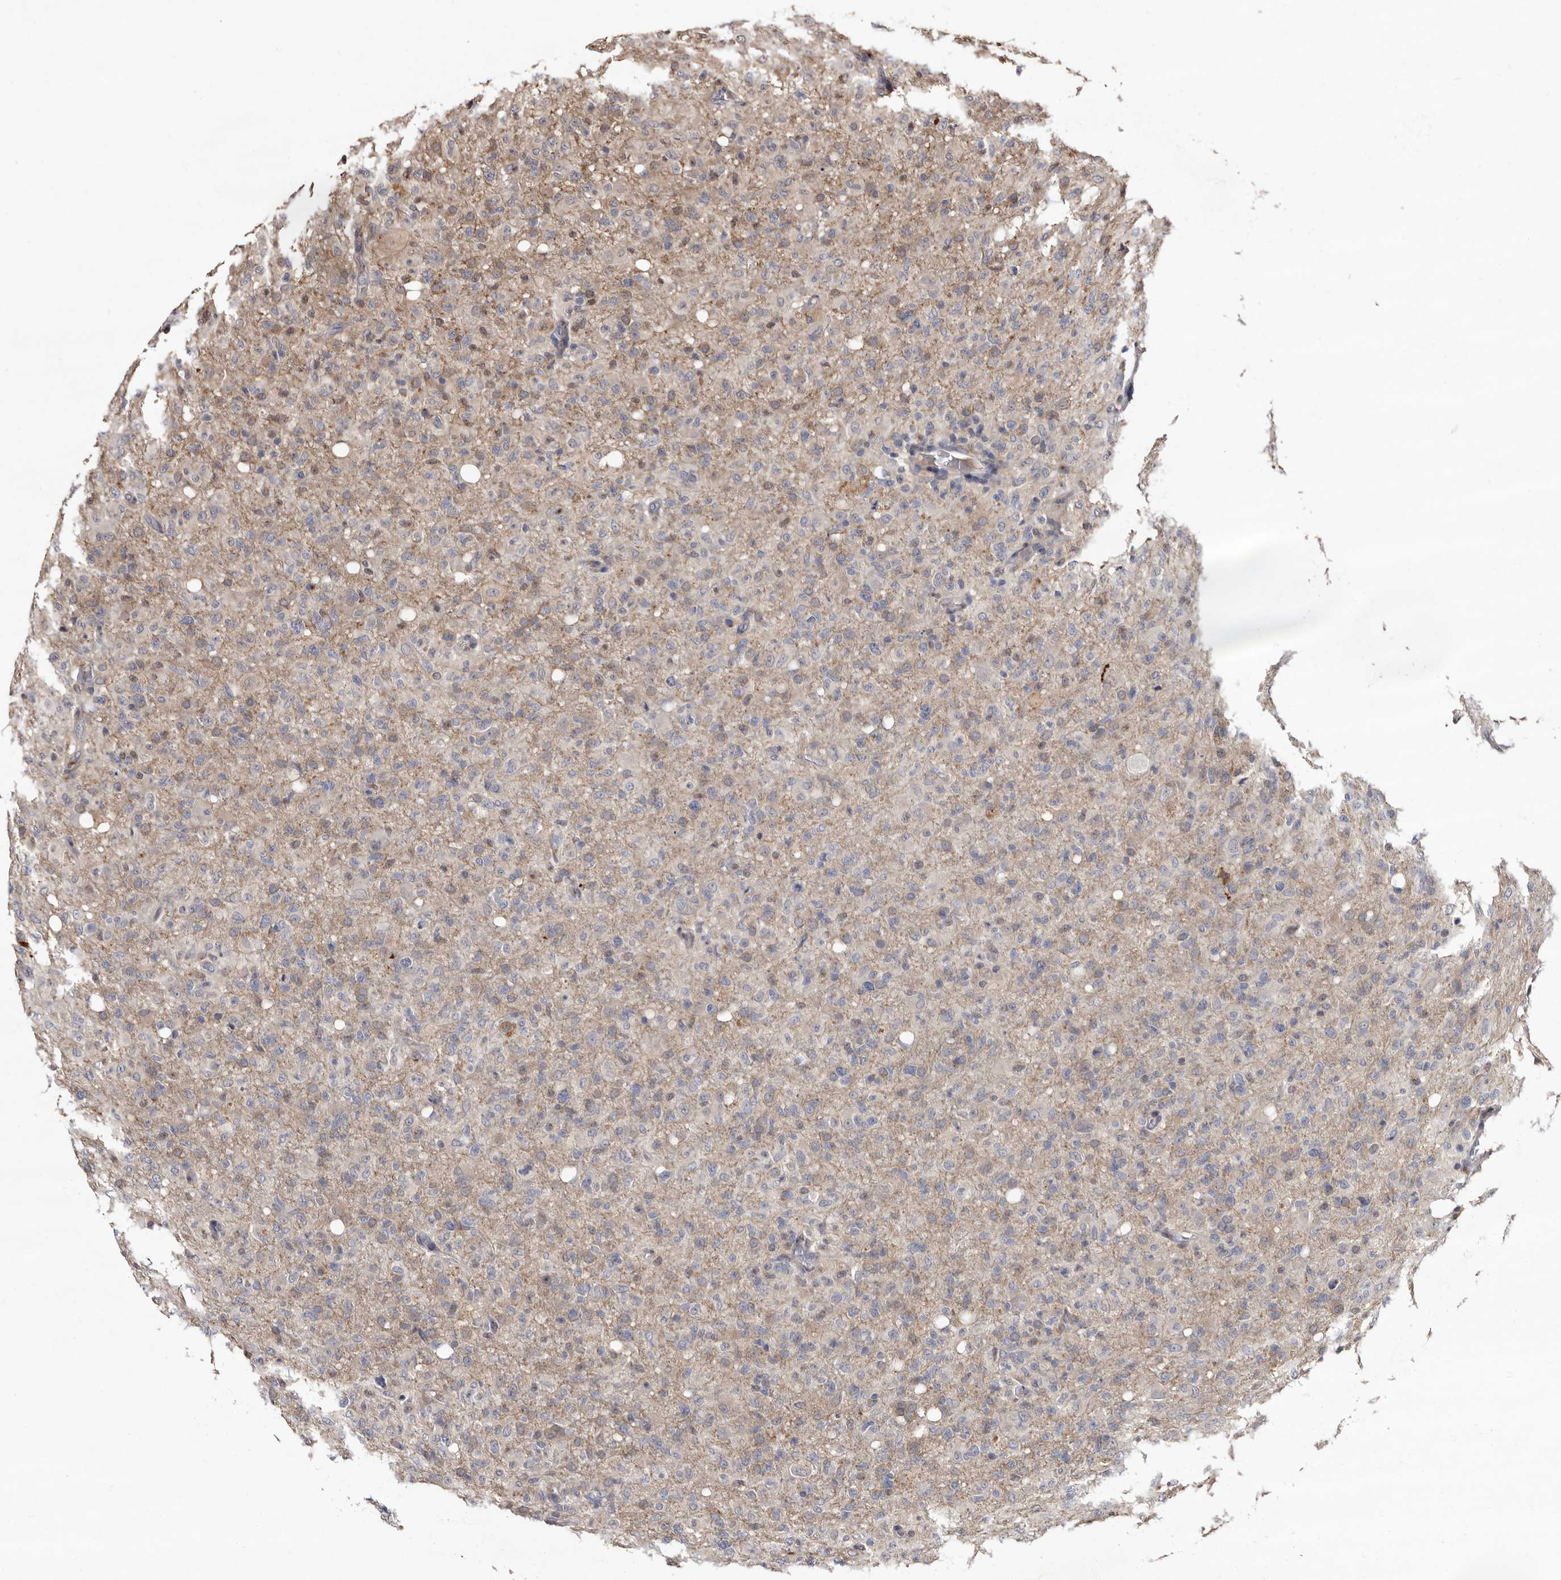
{"staining": {"intensity": "weak", "quantity": "25%-75%", "location": "cytoplasmic/membranous"}, "tissue": "glioma", "cell_type": "Tumor cells", "image_type": "cancer", "snomed": [{"axis": "morphology", "description": "Glioma, malignant, High grade"}, {"axis": "topography", "description": "Brain"}], "caption": "Glioma stained with DAB immunohistochemistry (IHC) displays low levels of weak cytoplasmic/membranous staining in approximately 25%-75% of tumor cells.", "gene": "FAM91A1", "patient": {"sex": "female", "age": 57}}